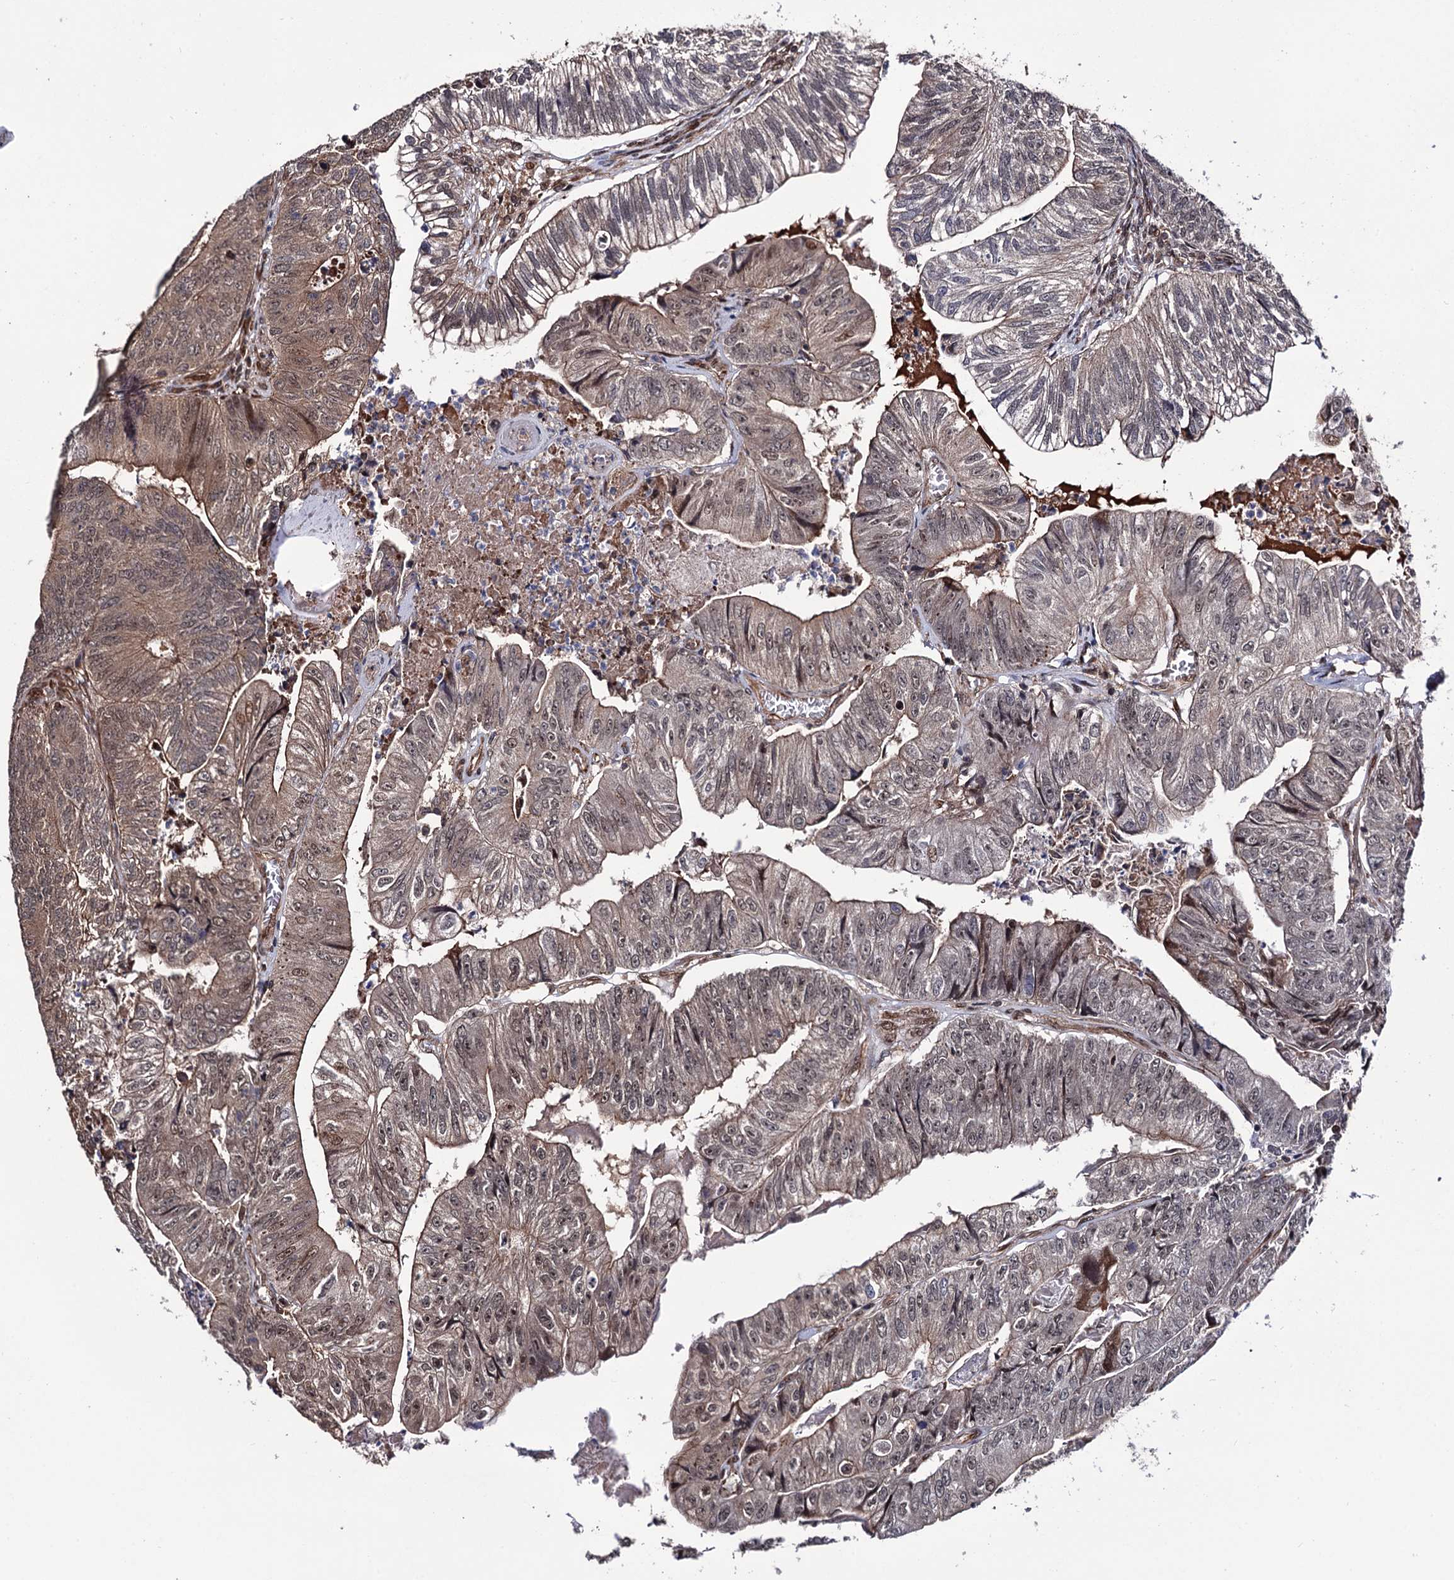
{"staining": {"intensity": "moderate", "quantity": "25%-75%", "location": "cytoplasmic/membranous,nuclear"}, "tissue": "colorectal cancer", "cell_type": "Tumor cells", "image_type": "cancer", "snomed": [{"axis": "morphology", "description": "Adenocarcinoma, NOS"}, {"axis": "topography", "description": "Colon"}], "caption": "This is a micrograph of IHC staining of colorectal cancer, which shows moderate positivity in the cytoplasmic/membranous and nuclear of tumor cells.", "gene": "CDC23", "patient": {"sex": "female", "age": 67}}